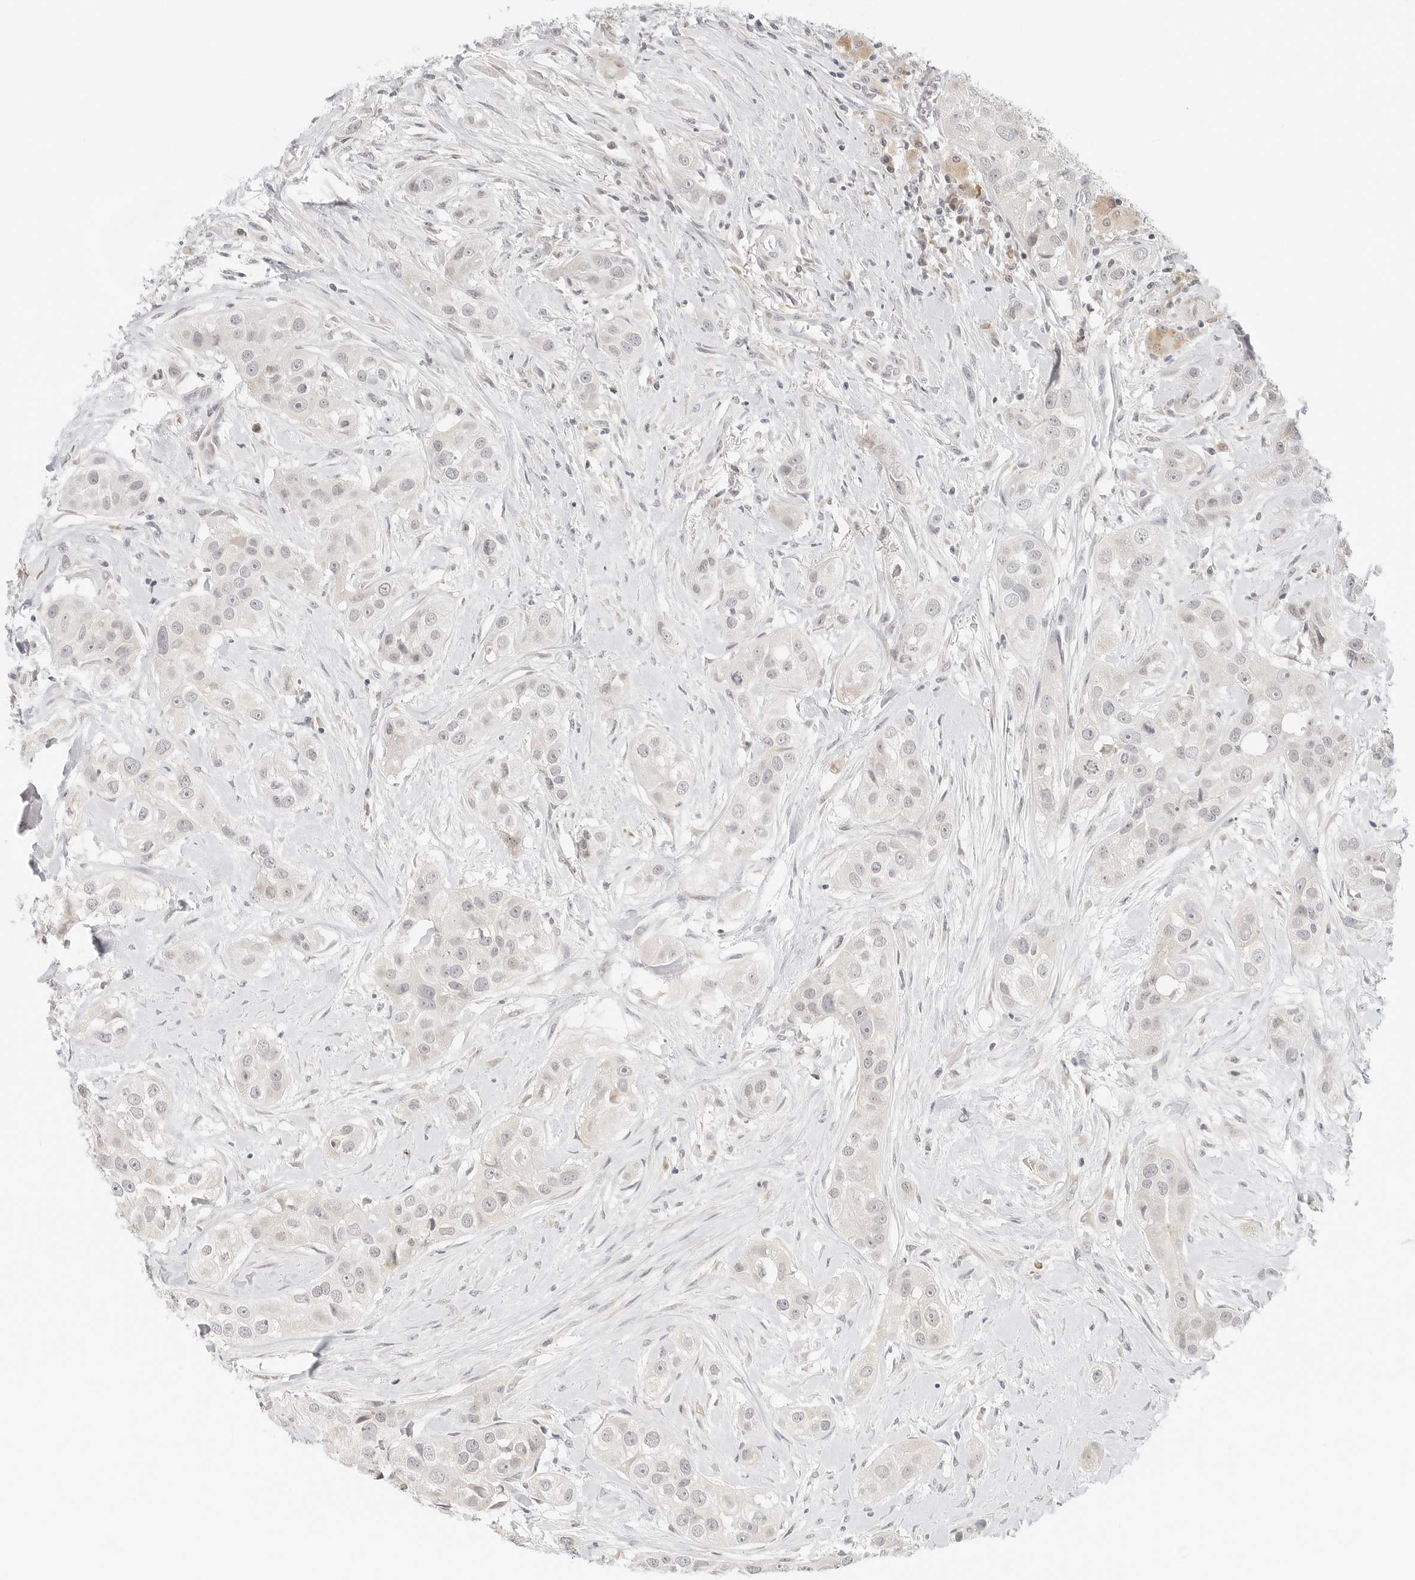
{"staining": {"intensity": "negative", "quantity": "none", "location": "none"}, "tissue": "head and neck cancer", "cell_type": "Tumor cells", "image_type": "cancer", "snomed": [{"axis": "morphology", "description": "Normal tissue, NOS"}, {"axis": "morphology", "description": "Squamous cell carcinoma, NOS"}, {"axis": "topography", "description": "Skeletal muscle"}, {"axis": "topography", "description": "Head-Neck"}], "caption": "Head and neck squamous cell carcinoma was stained to show a protein in brown. There is no significant expression in tumor cells. Nuclei are stained in blue.", "gene": "NEO1", "patient": {"sex": "male", "age": 51}}